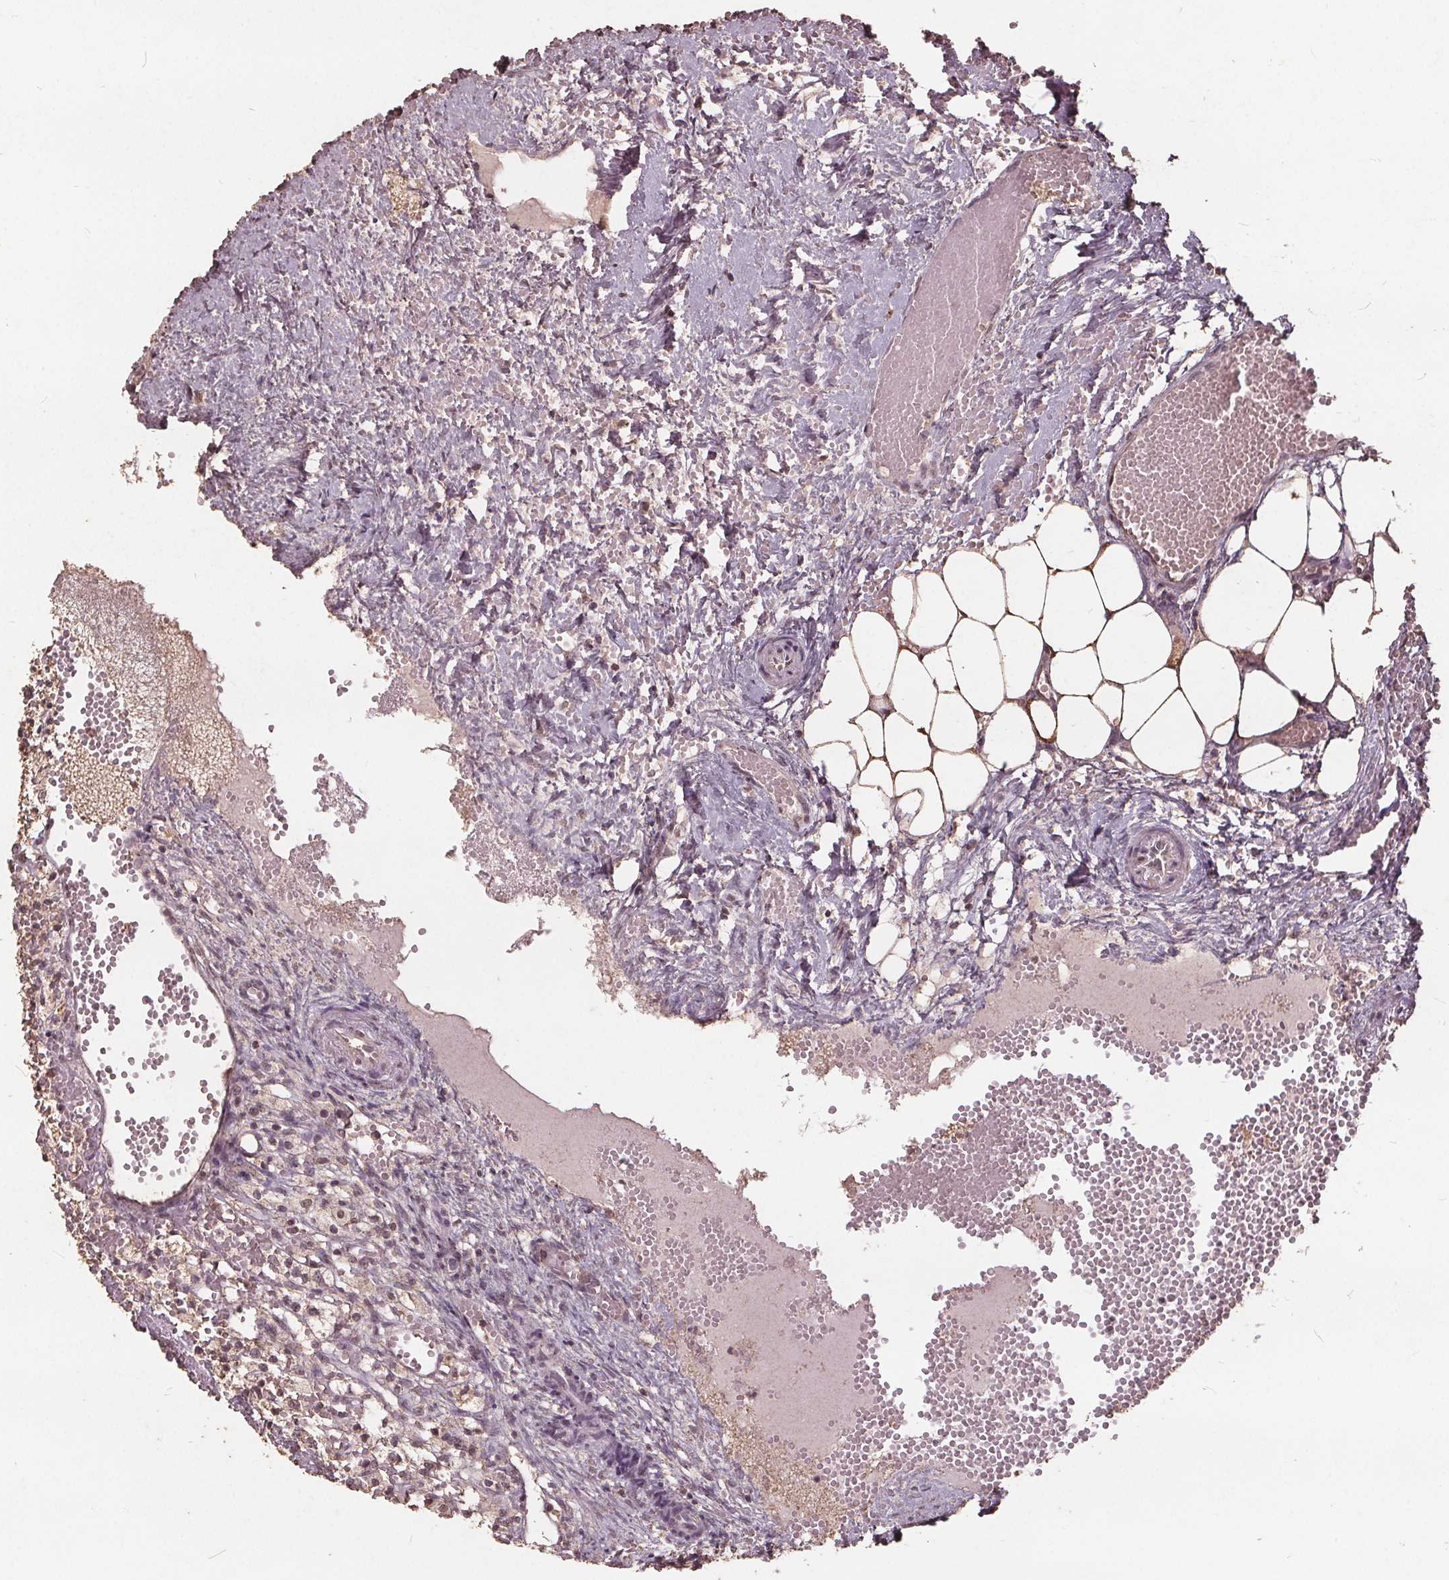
{"staining": {"intensity": "negative", "quantity": "none", "location": "none"}, "tissue": "ovary", "cell_type": "Ovarian stroma cells", "image_type": "normal", "snomed": [{"axis": "morphology", "description": "Normal tissue, NOS"}, {"axis": "topography", "description": "Ovary"}], "caption": "Benign ovary was stained to show a protein in brown. There is no significant staining in ovarian stroma cells.", "gene": "DSG3", "patient": {"sex": "female", "age": 46}}